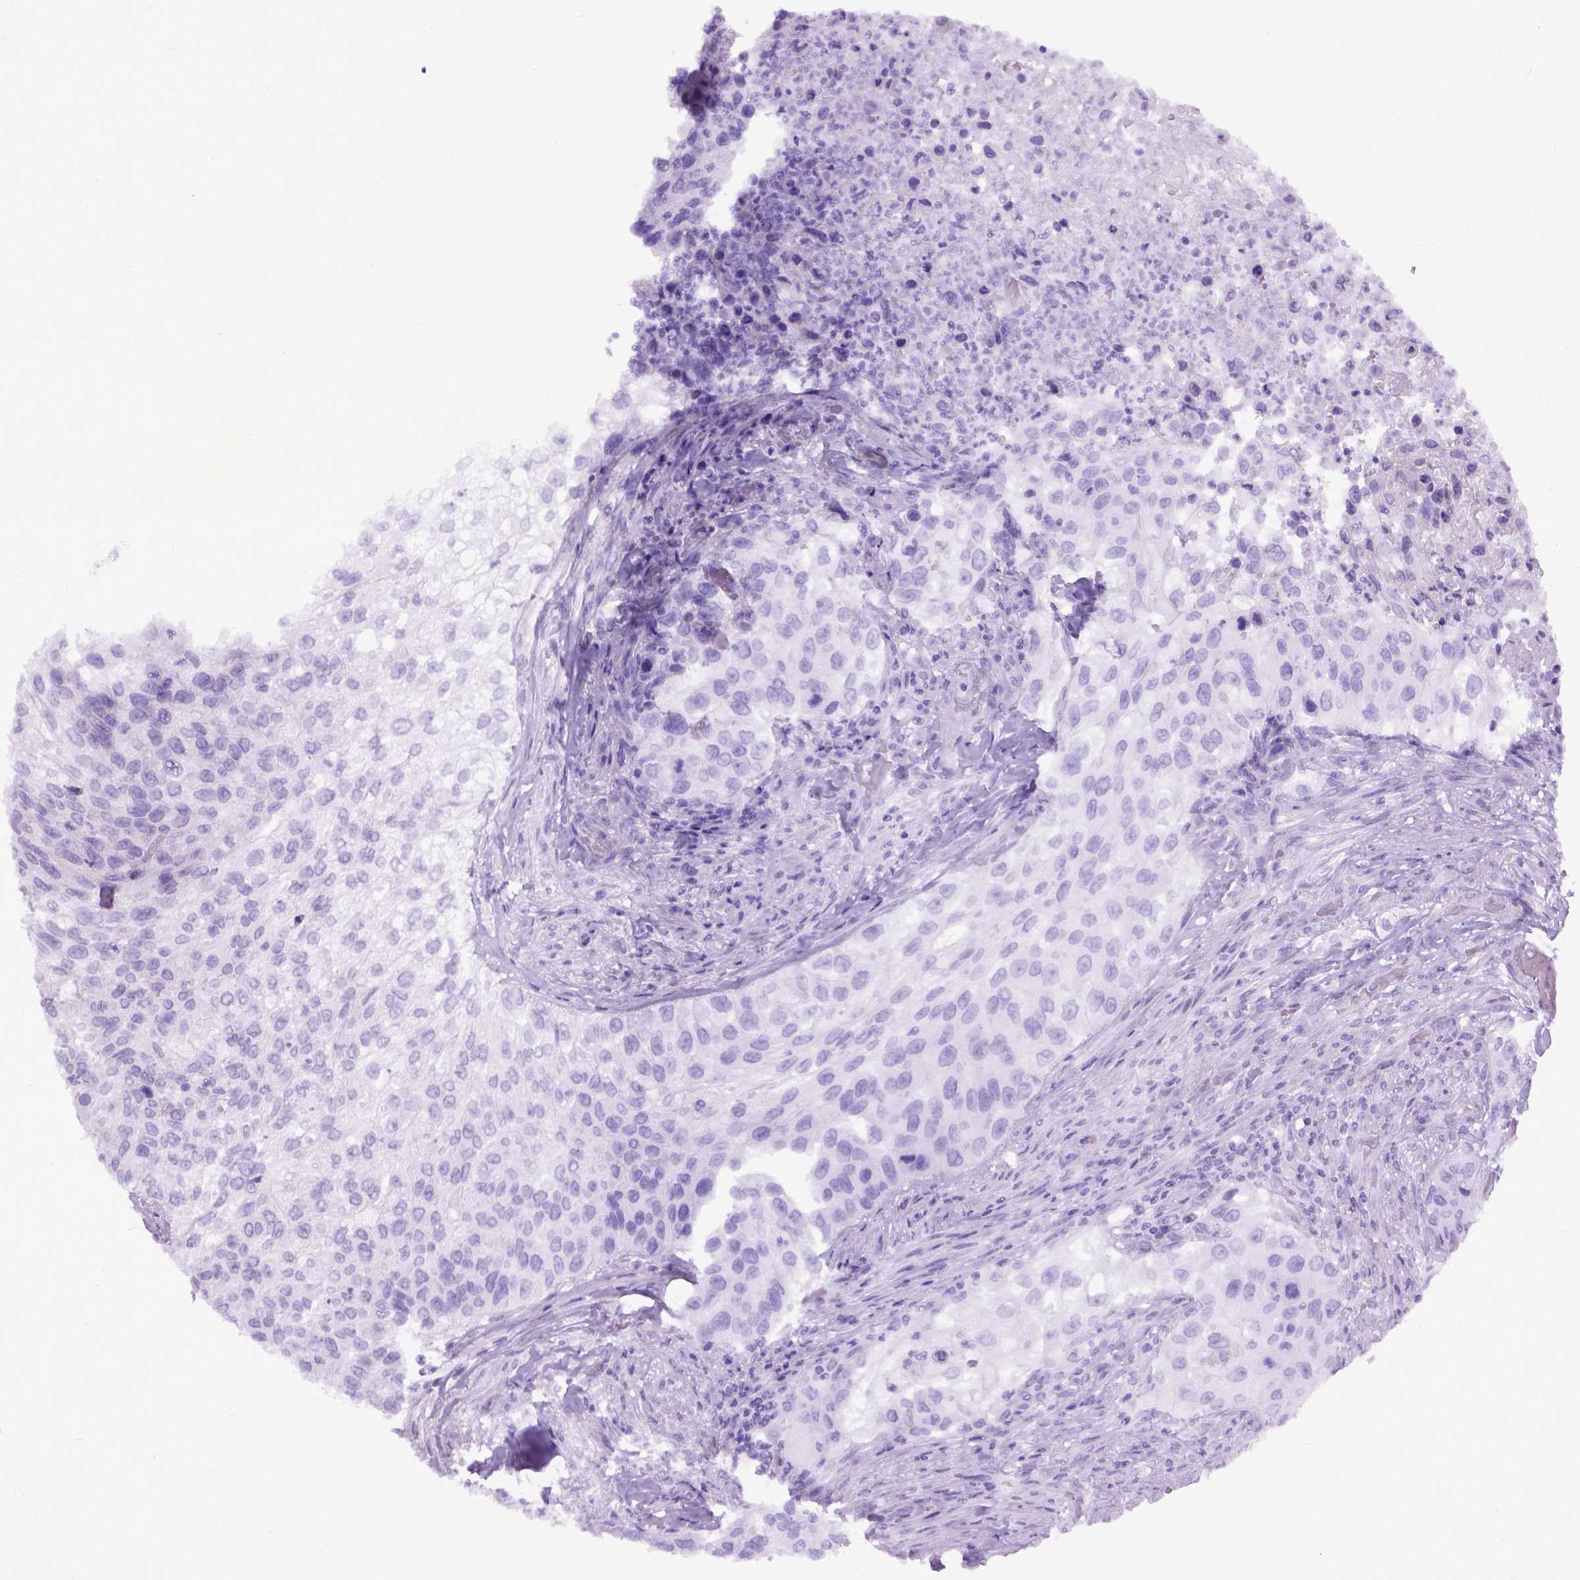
{"staining": {"intensity": "negative", "quantity": "none", "location": "none"}, "tissue": "urothelial cancer", "cell_type": "Tumor cells", "image_type": "cancer", "snomed": [{"axis": "morphology", "description": "Urothelial carcinoma, High grade"}, {"axis": "topography", "description": "Urinary bladder"}], "caption": "DAB (3,3'-diaminobenzidine) immunohistochemical staining of human urothelial carcinoma (high-grade) exhibits no significant staining in tumor cells.", "gene": "EMILIN3", "patient": {"sex": "female", "age": 60}}